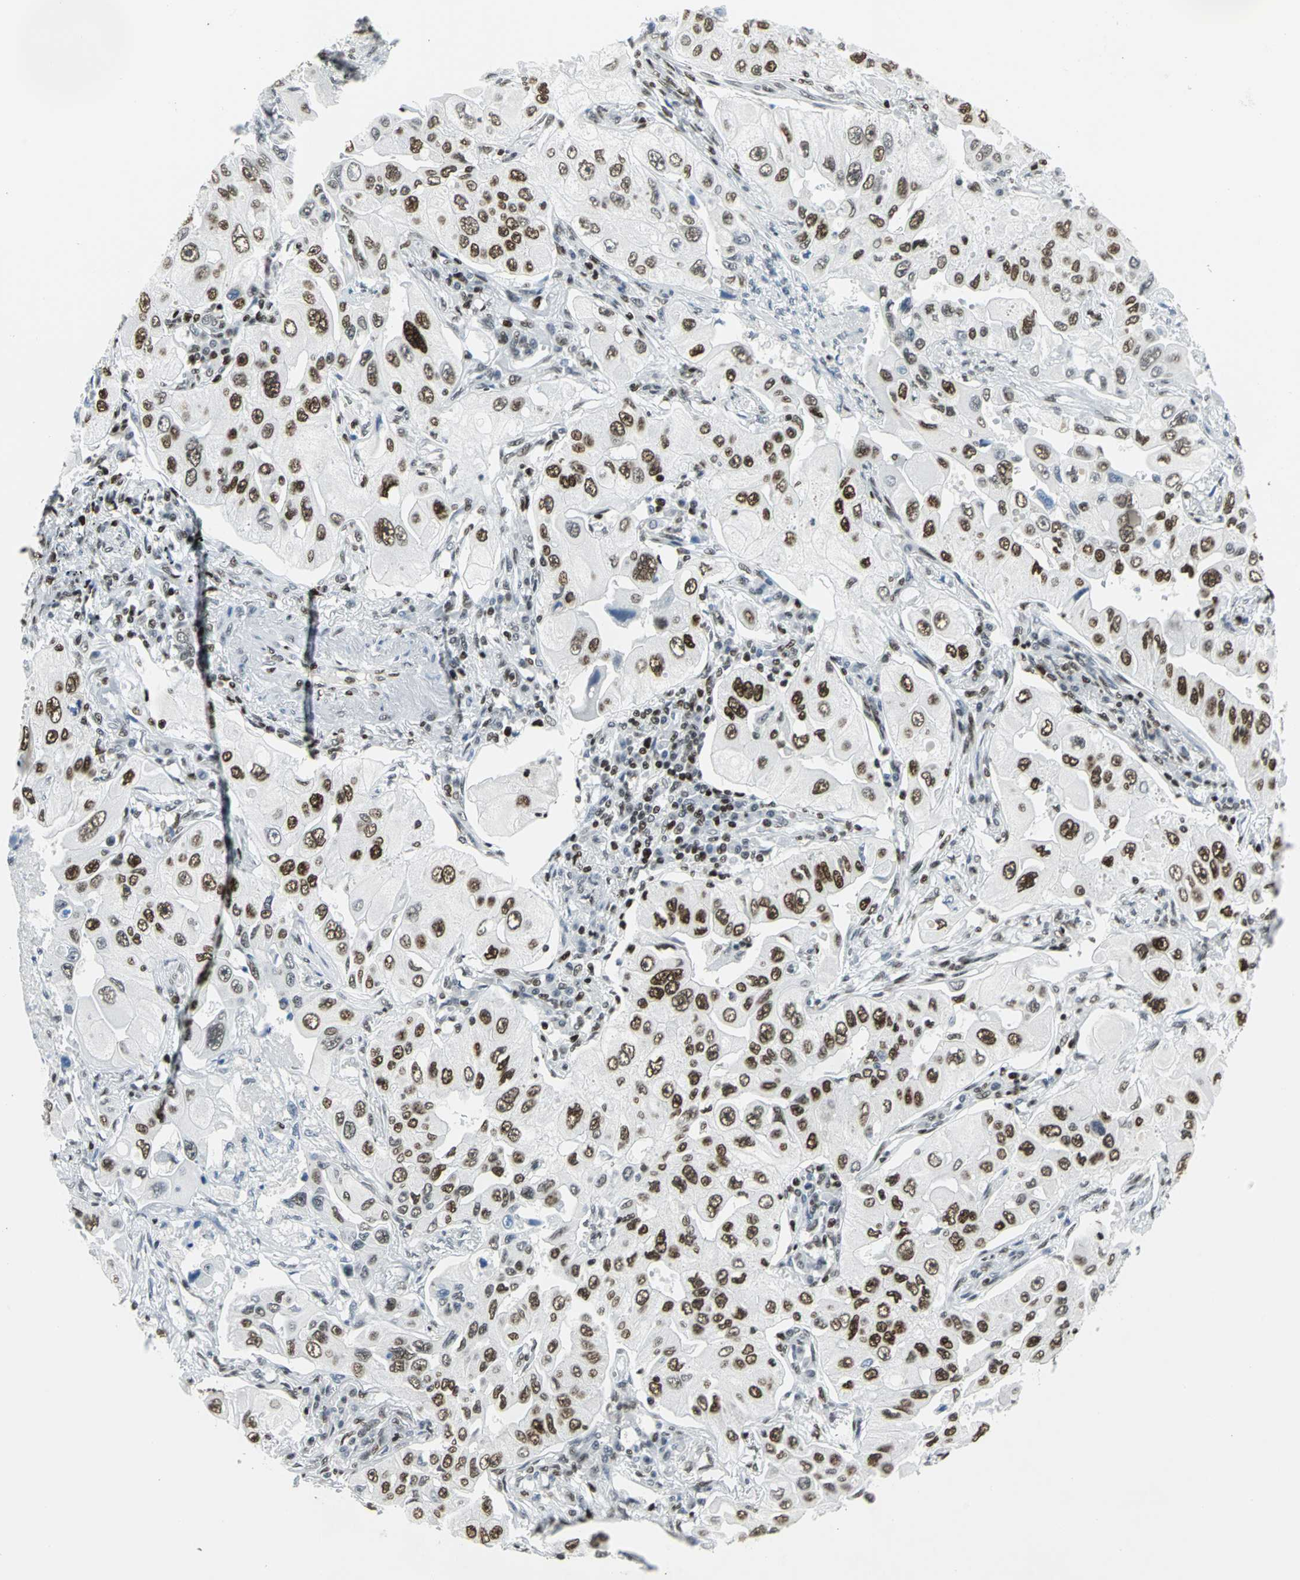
{"staining": {"intensity": "strong", "quantity": ">75%", "location": "nuclear"}, "tissue": "lung cancer", "cell_type": "Tumor cells", "image_type": "cancer", "snomed": [{"axis": "morphology", "description": "Adenocarcinoma, NOS"}, {"axis": "topography", "description": "Lung"}], "caption": "Lung adenocarcinoma stained with a protein marker shows strong staining in tumor cells.", "gene": "HNRNPD", "patient": {"sex": "male", "age": 84}}